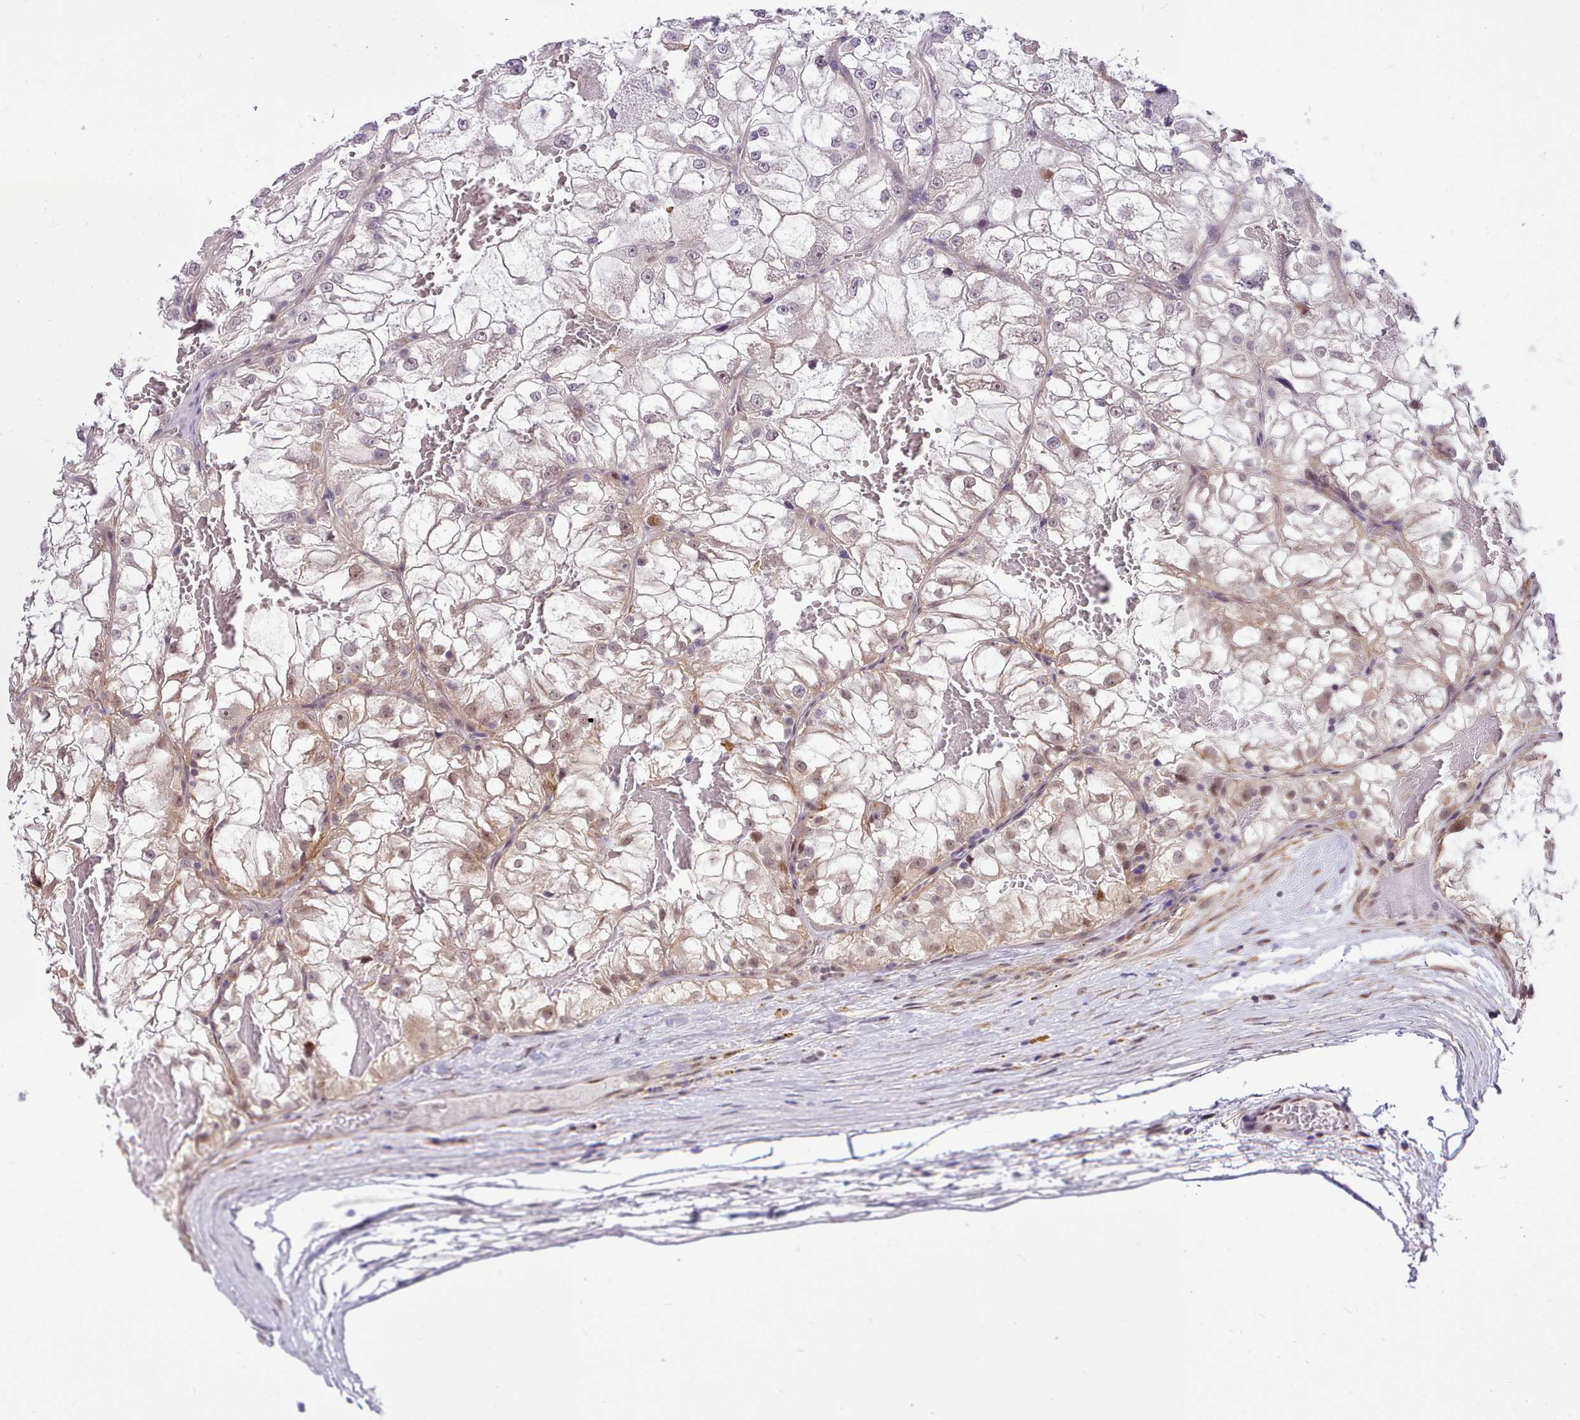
{"staining": {"intensity": "weak", "quantity": "<25%", "location": "nuclear"}, "tissue": "renal cancer", "cell_type": "Tumor cells", "image_type": "cancer", "snomed": [{"axis": "morphology", "description": "Adenocarcinoma, NOS"}, {"axis": "topography", "description": "Kidney"}], "caption": "This is an immunohistochemistry histopathology image of human renal cancer. There is no staining in tumor cells.", "gene": "HOXB7", "patient": {"sex": "female", "age": 72}}